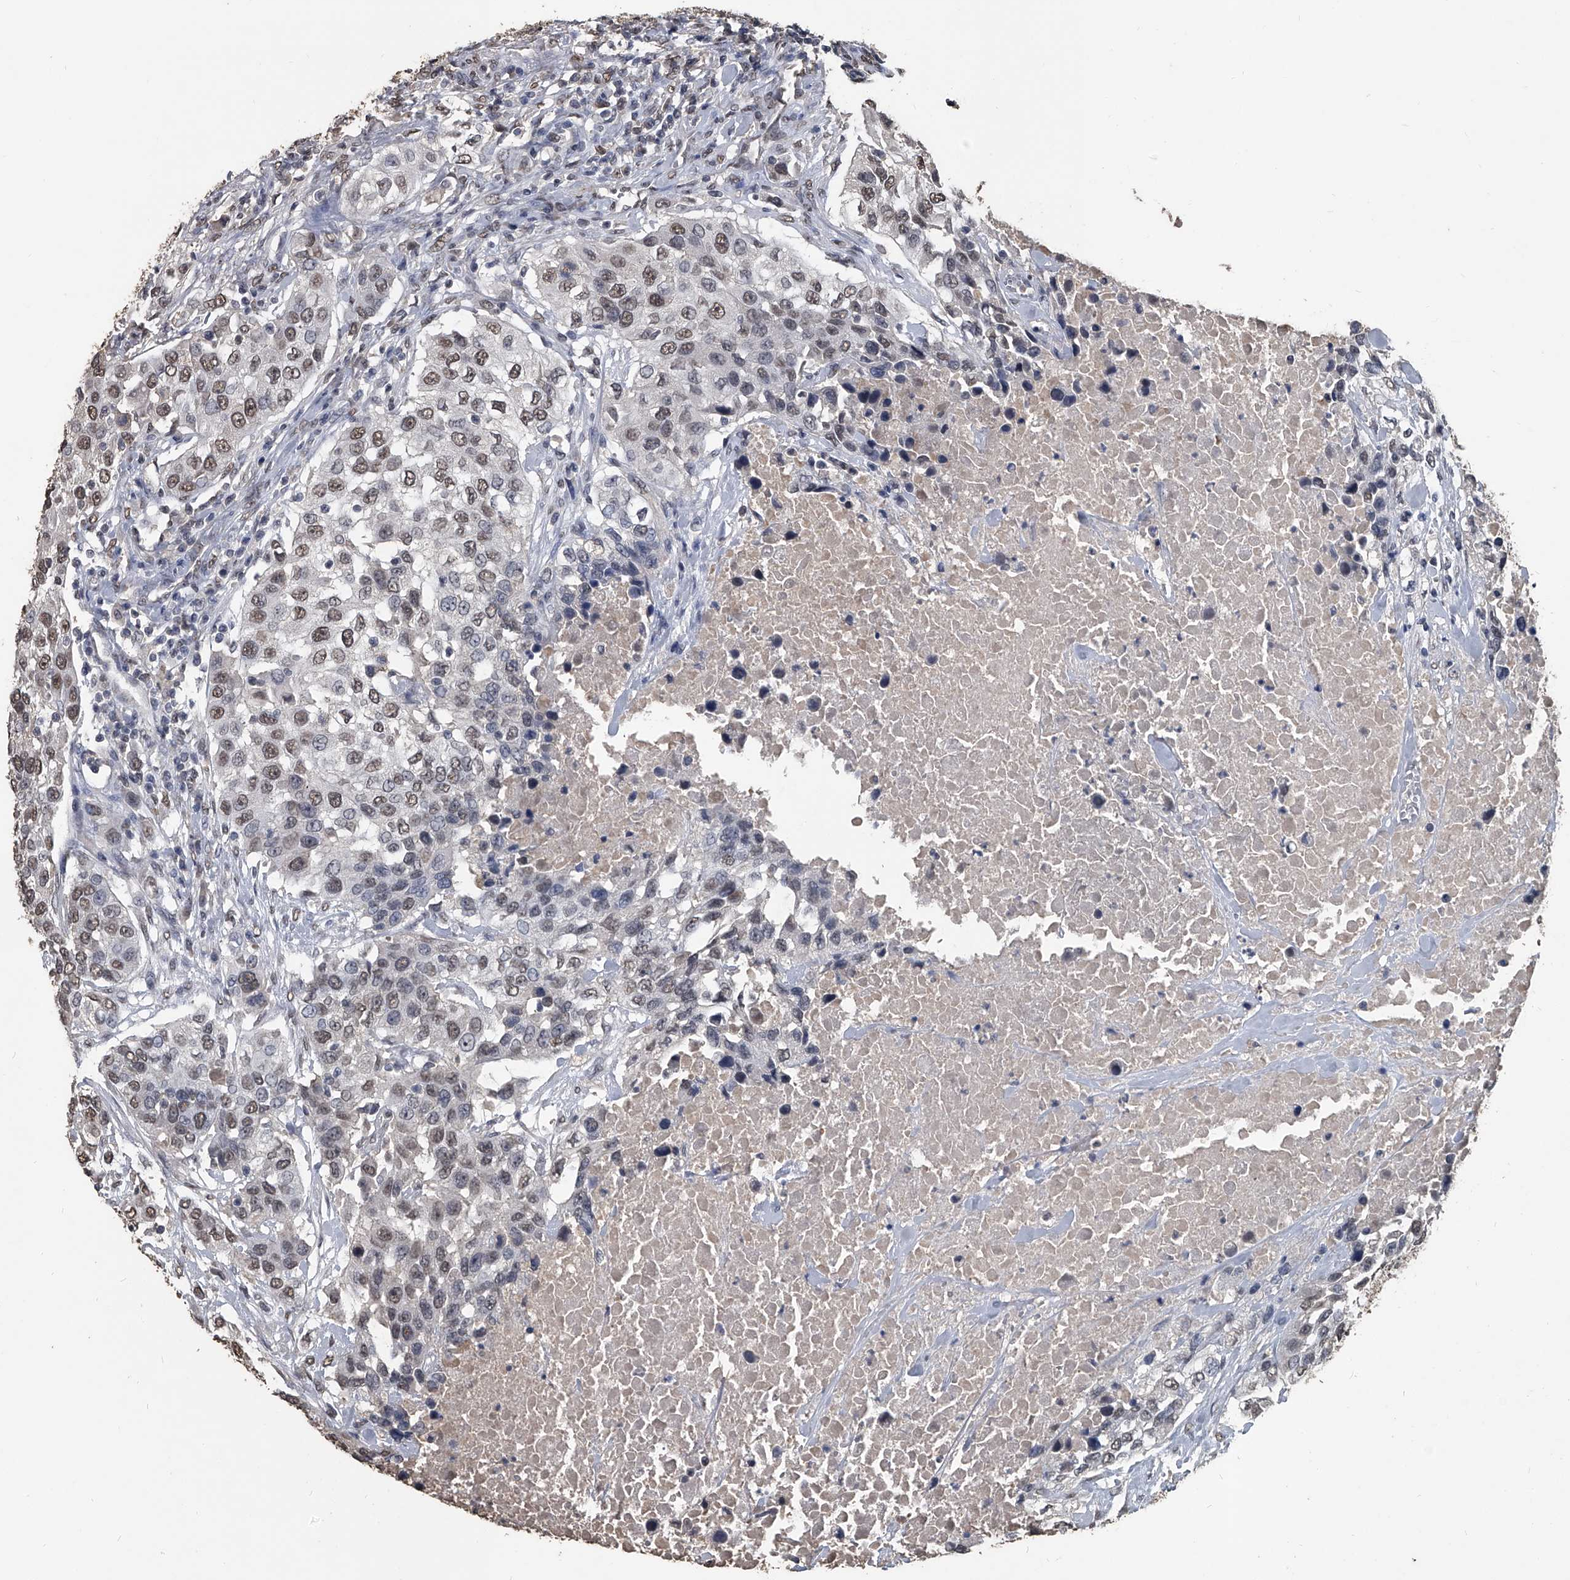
{"staining": {"intensity": "weak", "quantity": "25%-75%", "location": "nuclear"}, "tissue": "urothelial cancer", "cell_type": "Tumor cells", "image_type": "cancer", "snomed": [{"axis": "morphology", "description": "Urothelial carcinoma, High grade"}, {"axis": "topography", "description": "Urinary bladder"}], "caption": "DAB (3,3'-diaminobenzidine) immunohistochemical staining of human urothelial carcinoma (high-grade) demonstrates weak nuclear protein staining in about 25%-75% of tumor cells.", "gene": "MATR3", "patient": {"sex": "female", "age": 80}}